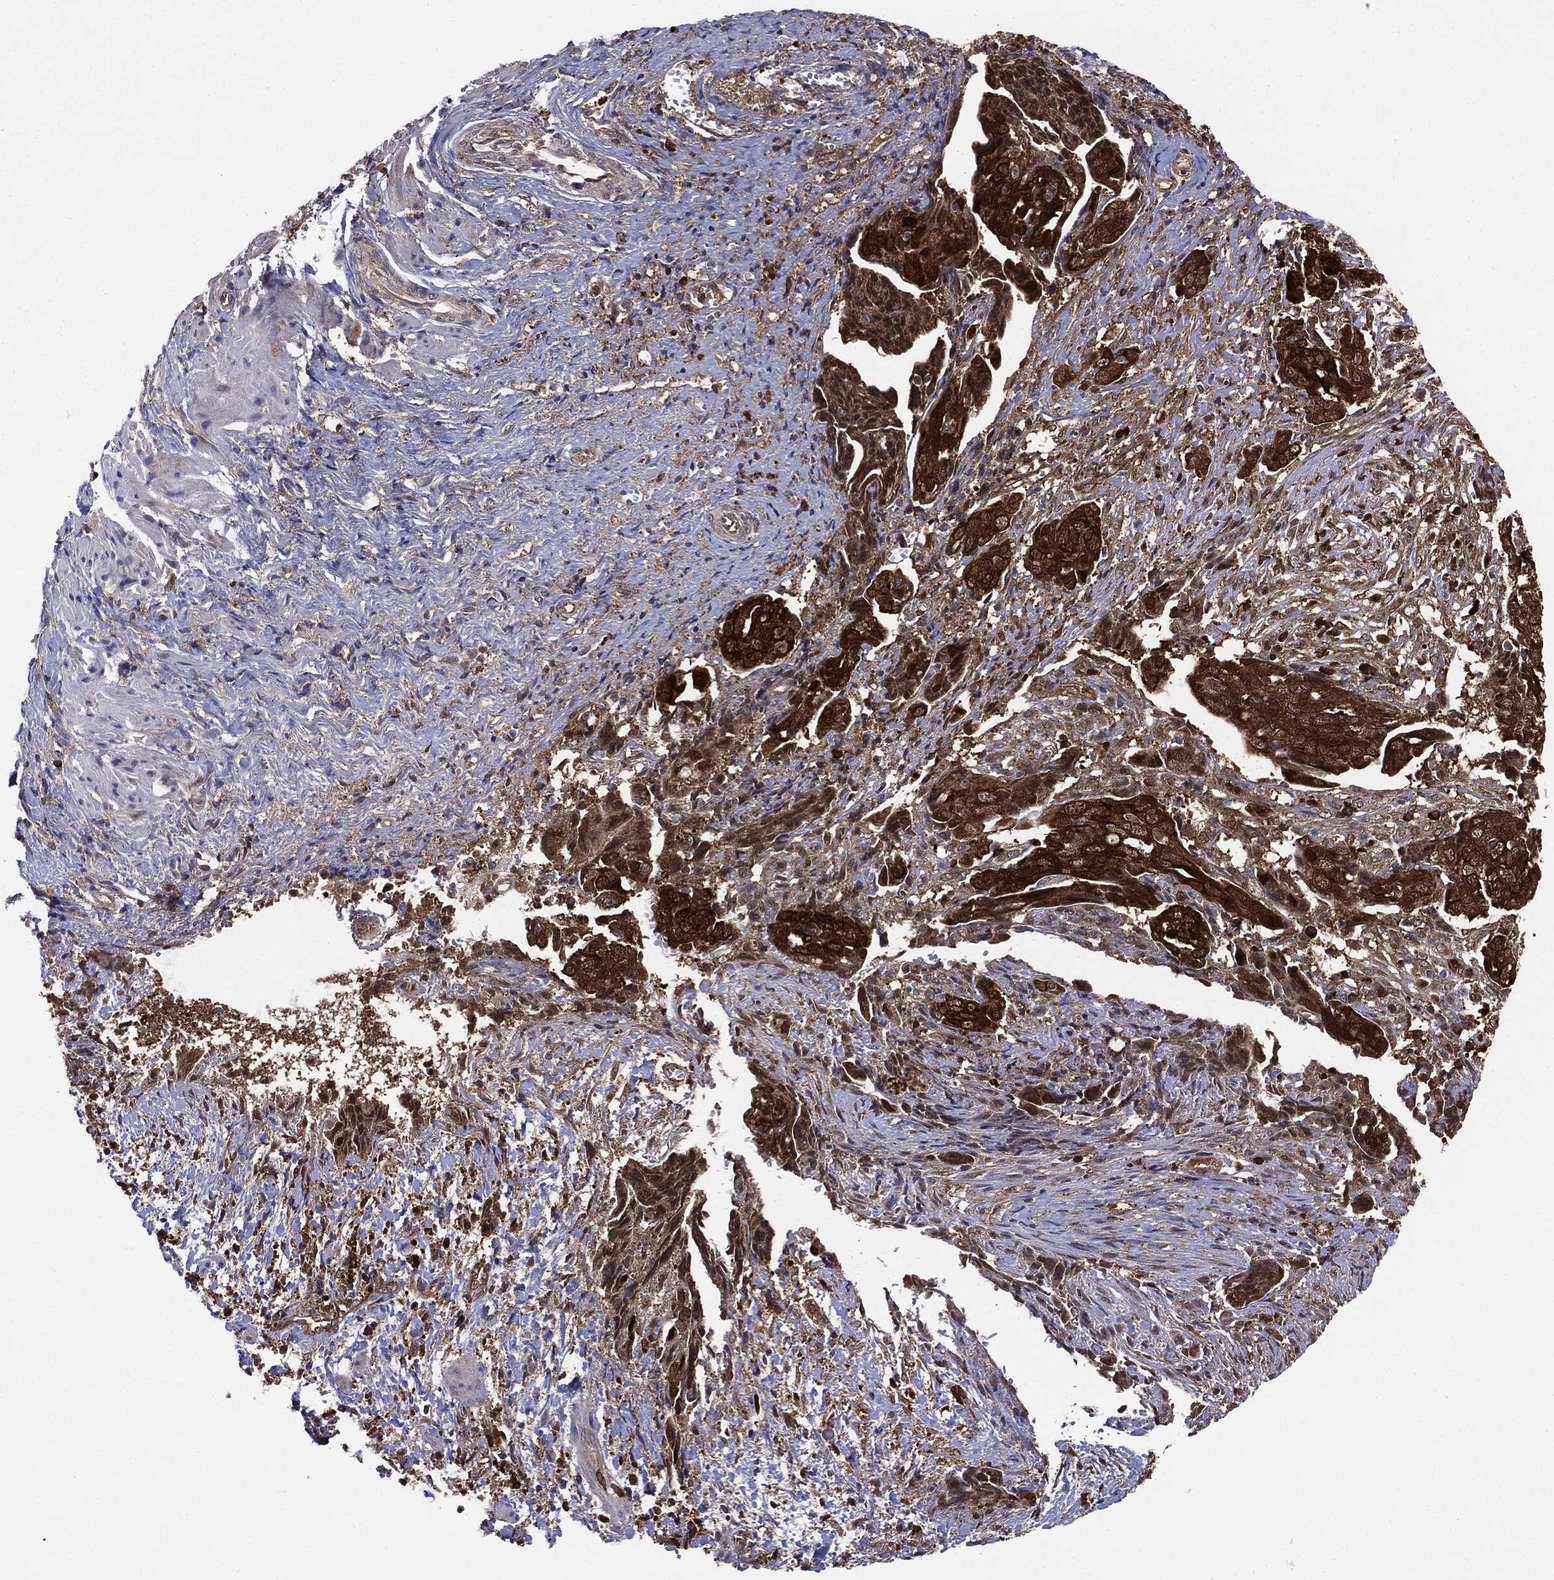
{"staining": {"intensity": "strong", "quantity": ">75%", "location": "cytoplasmic/membranous"}, "tissue": "ovarian cancer", "cell_type": "Tumor cells", "image_type": "cancer", "snomed": [{"axis": "morphology", "description": "Carcinoma, endometroid"}, {"axis": "topography", "description": "Ovary"}], "caption": "Immunohistochemical staining of human ovarian cancer (endometroid carcinoma) exhibits high levels of strong cytoplasmic/membranous expression in about >75% of tumor cells.", "gene": "NME1", "patient": {"sex": "female", "age": 70}}